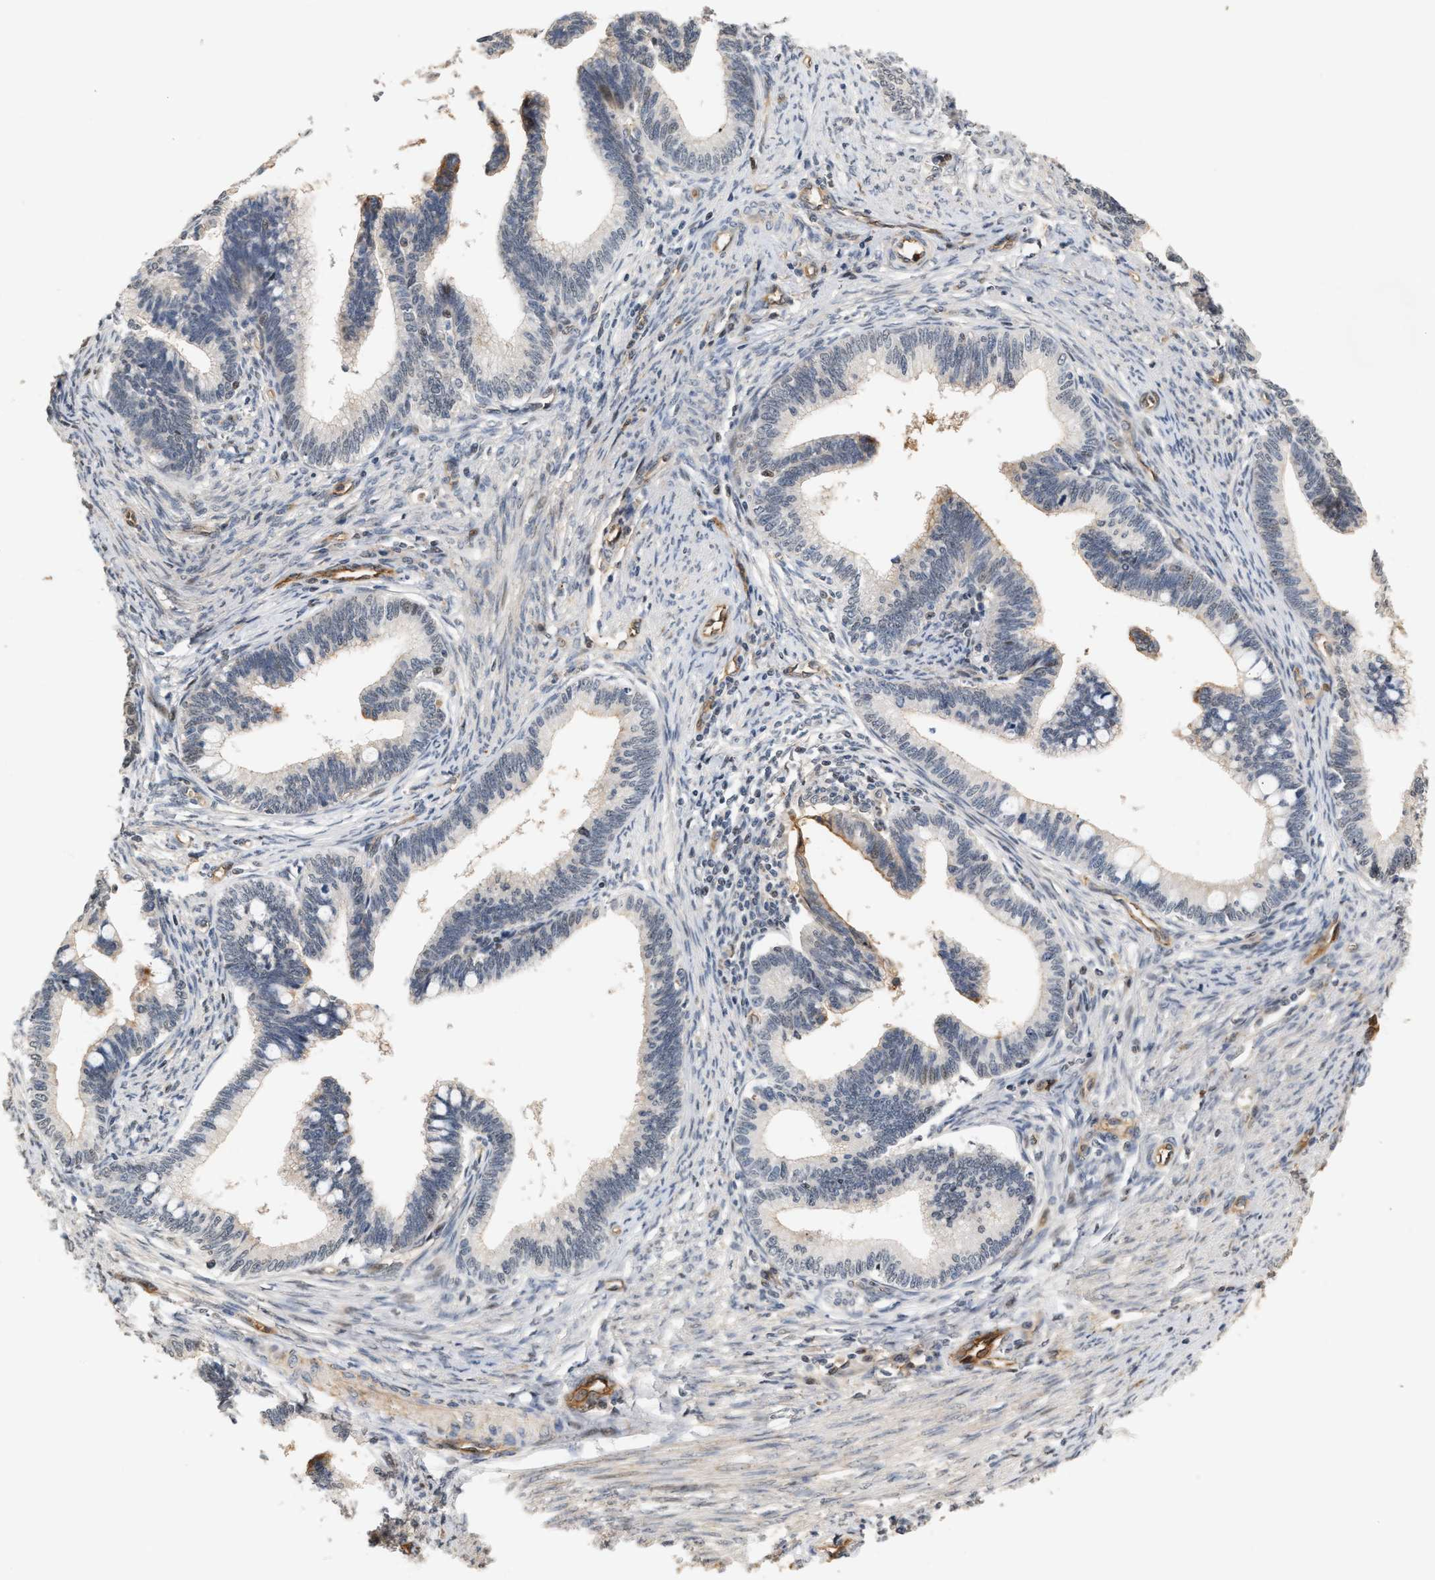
{"staining": {"intensity": "weak", "quantity": "<25%", "location": "cytoplasmic/membranous"}, "tissue": "cervical cancer", "cell_type": "Tumor cells", "image_type": "cancer", "snomed": [{"axis": "morphology", "description": "Adenocarcinoma, NOS"}, {"axis": "topography", "description": "Cervix"}], "caption": "Tumor cells show no significant positivity in cervical adenocarcinoma.", "gene": "PLXND1", "patient": {"sex": "female", "age": 36}}